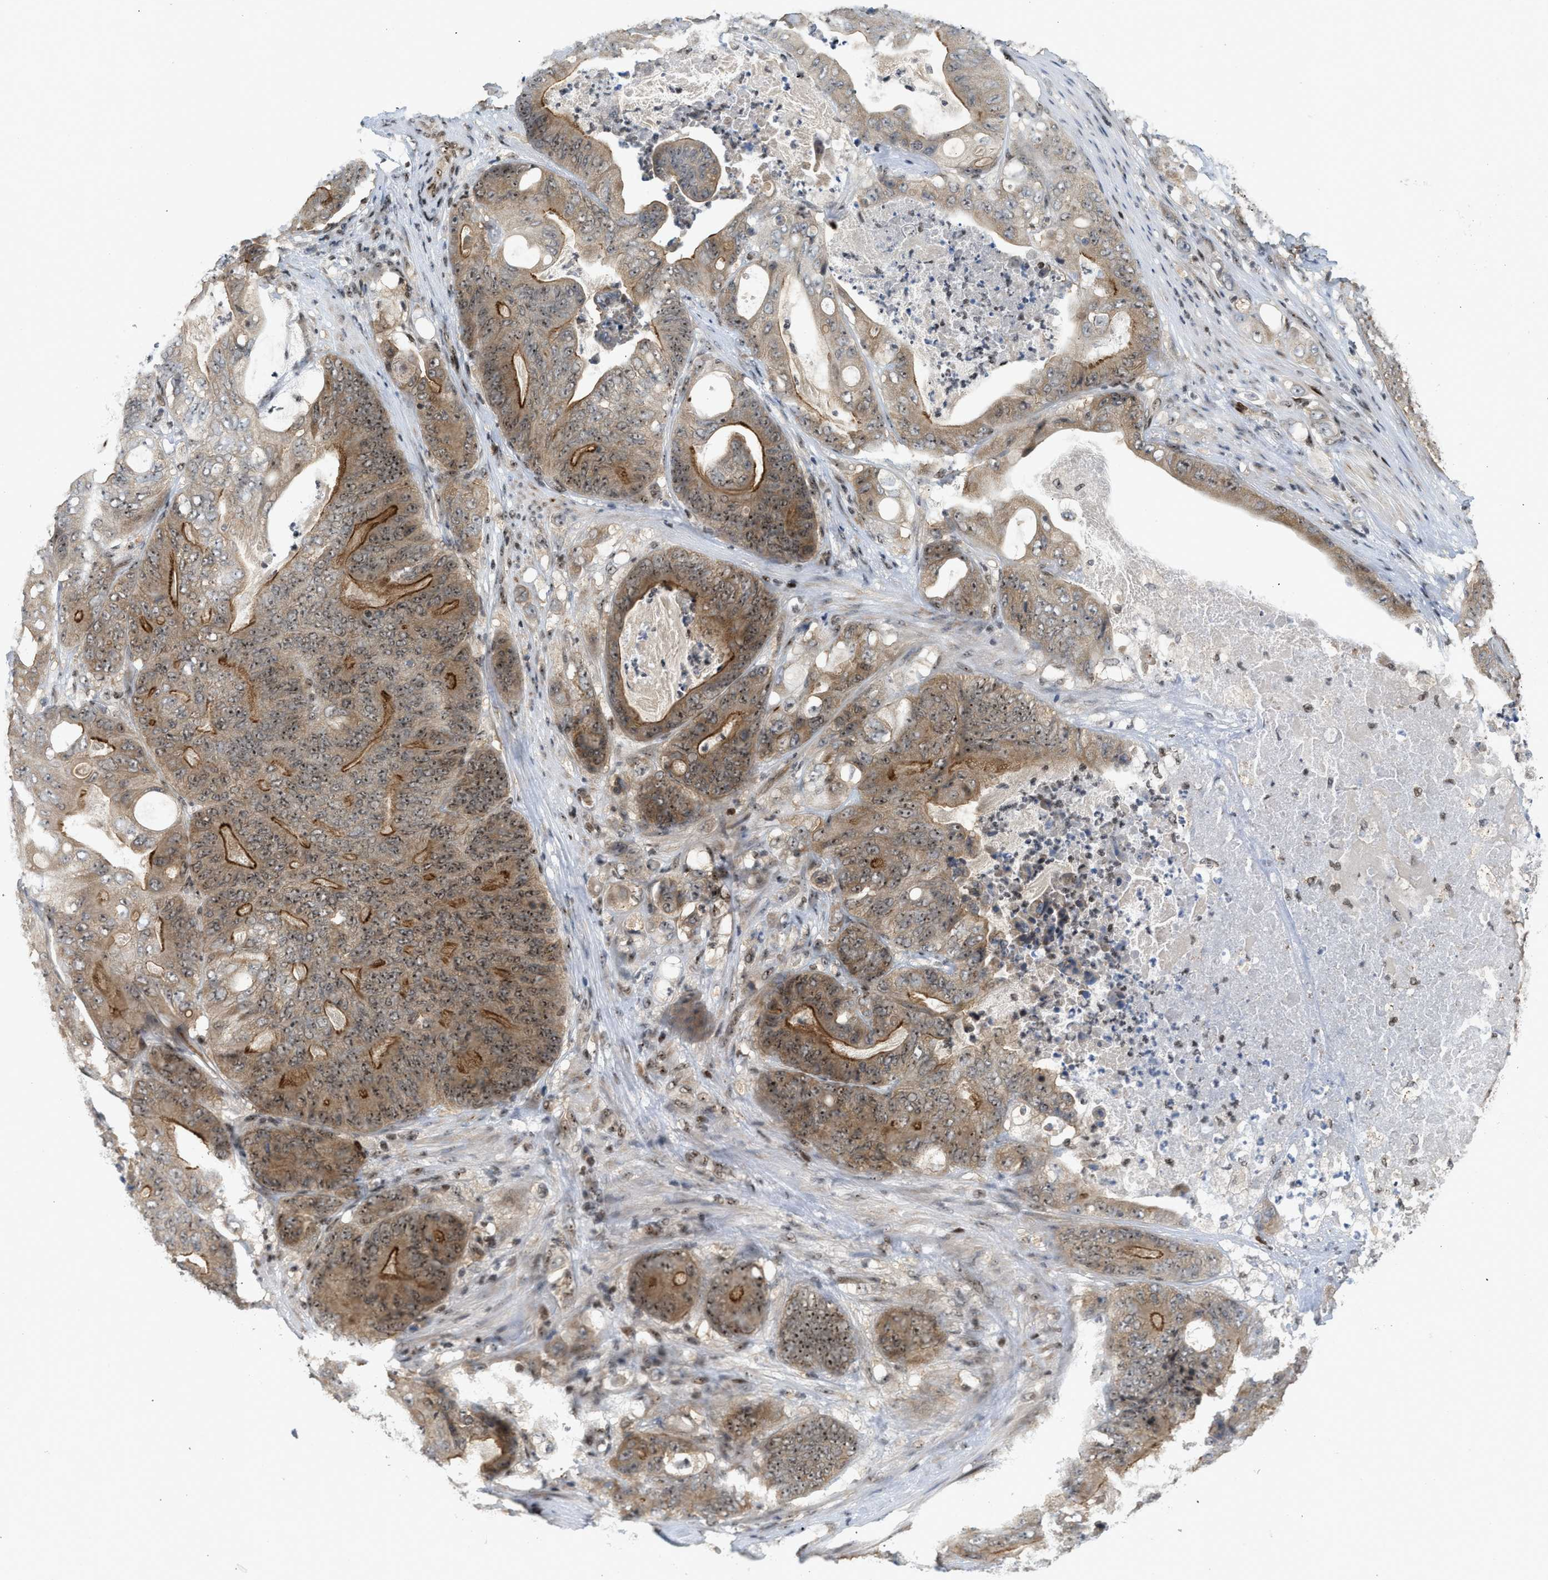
{"staining": {"intensity": "moderate", "quantity": ">75%", "location": "cytoplasmic/membranous,nuclear"}, "tissue": "stomach cancer", "cell_type": "Tumor cells", "image_type": "cancer", "snomed": [{"axis": "morphology", "description": "Adenocarcinoma, NOS"}, {"axis": "topography", "description": "Stomach"}], "caption": "About >75% of tumor cells in human stomach adenocarcinoma exhibit moderate cytoplasmic/membranous and nuclear protein staining as visualized by brown immunohistochemical staining.", "gene": "ZNF22", "patient": {"sex": "female", "age": 73}}